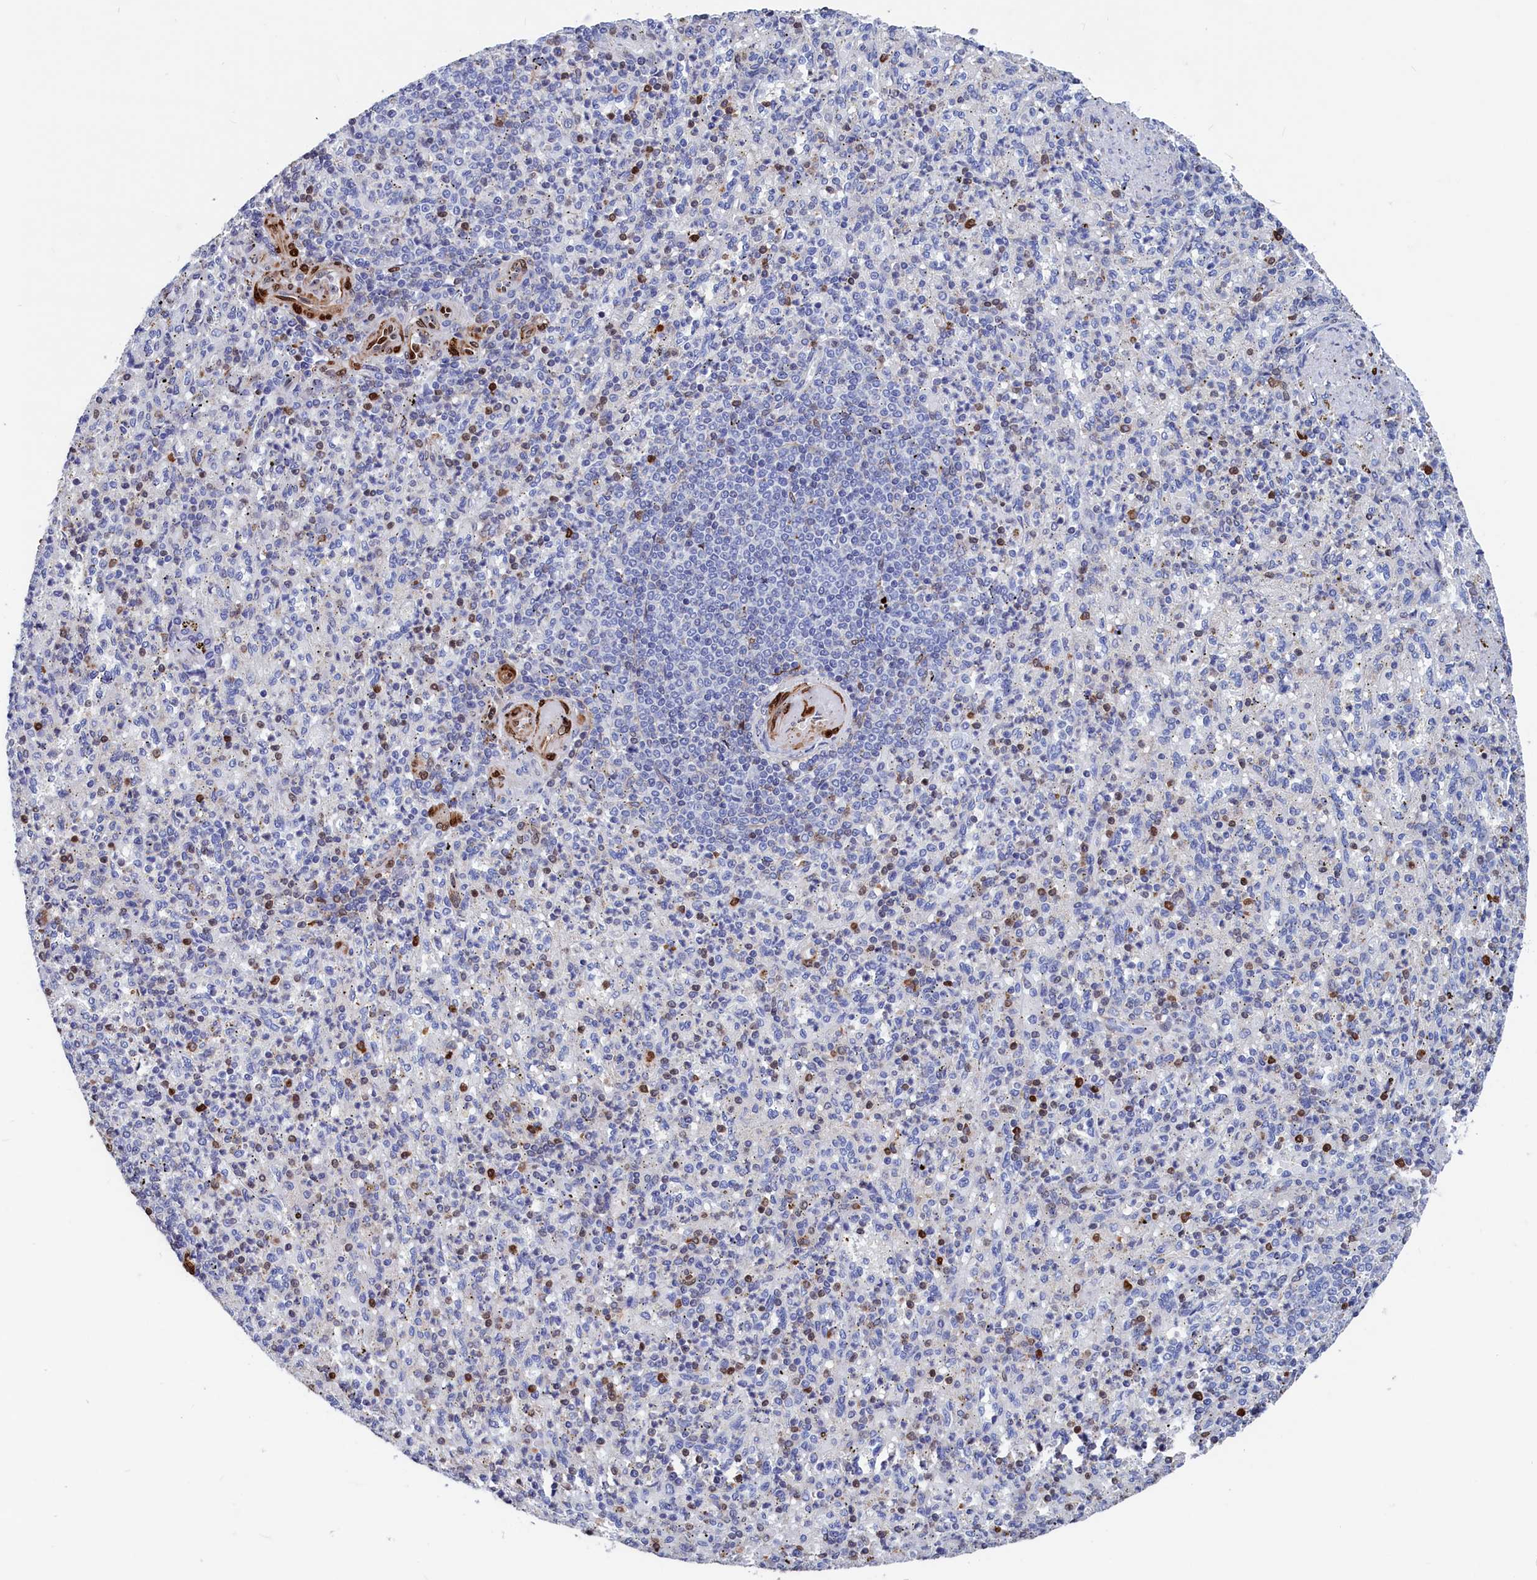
{"staining": {"intensity": "negative", "quantity": "none", "location": "none"}, "tissue": "spleen", "cell_type": "Cells in red pulp", "image_type": "normal", "snomed": [{"axis": "morphology", "description": "Normal tissue, NOS"}, {"axis": "topography", "description": "Spleen"}], "caption": "Immunohistochemical staining of unremarkable spleen demonstrates no significant staining in cells in red pulp.", "gene": "CRIP1", "patient": {"sex": "female", "age": 74}}